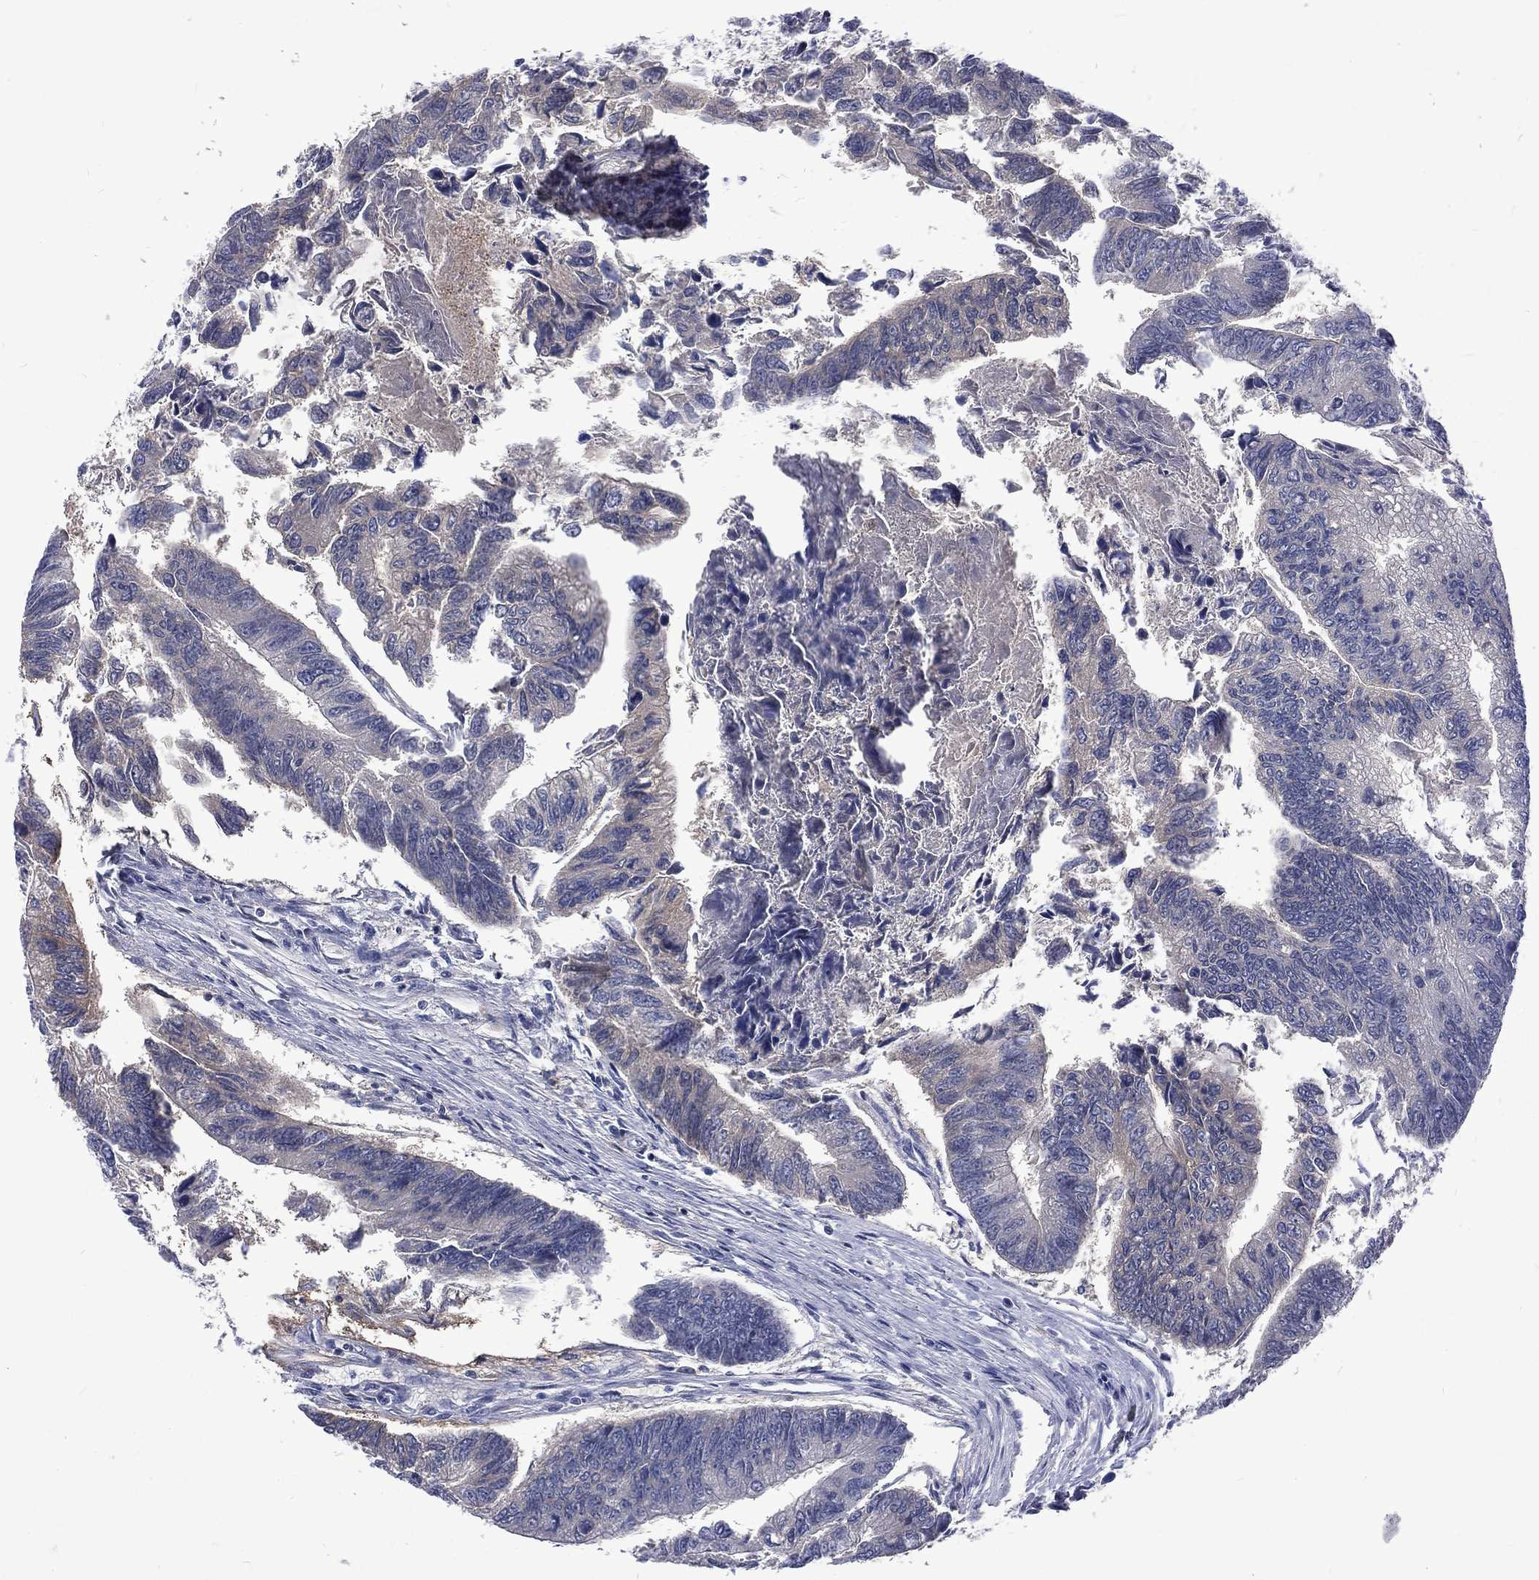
{"staining": {"intensity": "negative", "quantity": "none", "location": "none"}, "tissue": "colorectal cancer", "cell_type": "Tumor cells", "image_type": "cancer", "snomed": [{"axis": "morphology", "description": "Adenocarcinoma, NOS"}, {"axis": "topography", "description": "Colon"}], "caption": "This is an IHC micrograph of adenocarcinoma (colorectal). There is no positivity in tumor cells.", "gene": "CA12", "patient": {"sex": "female", "age": 65}}